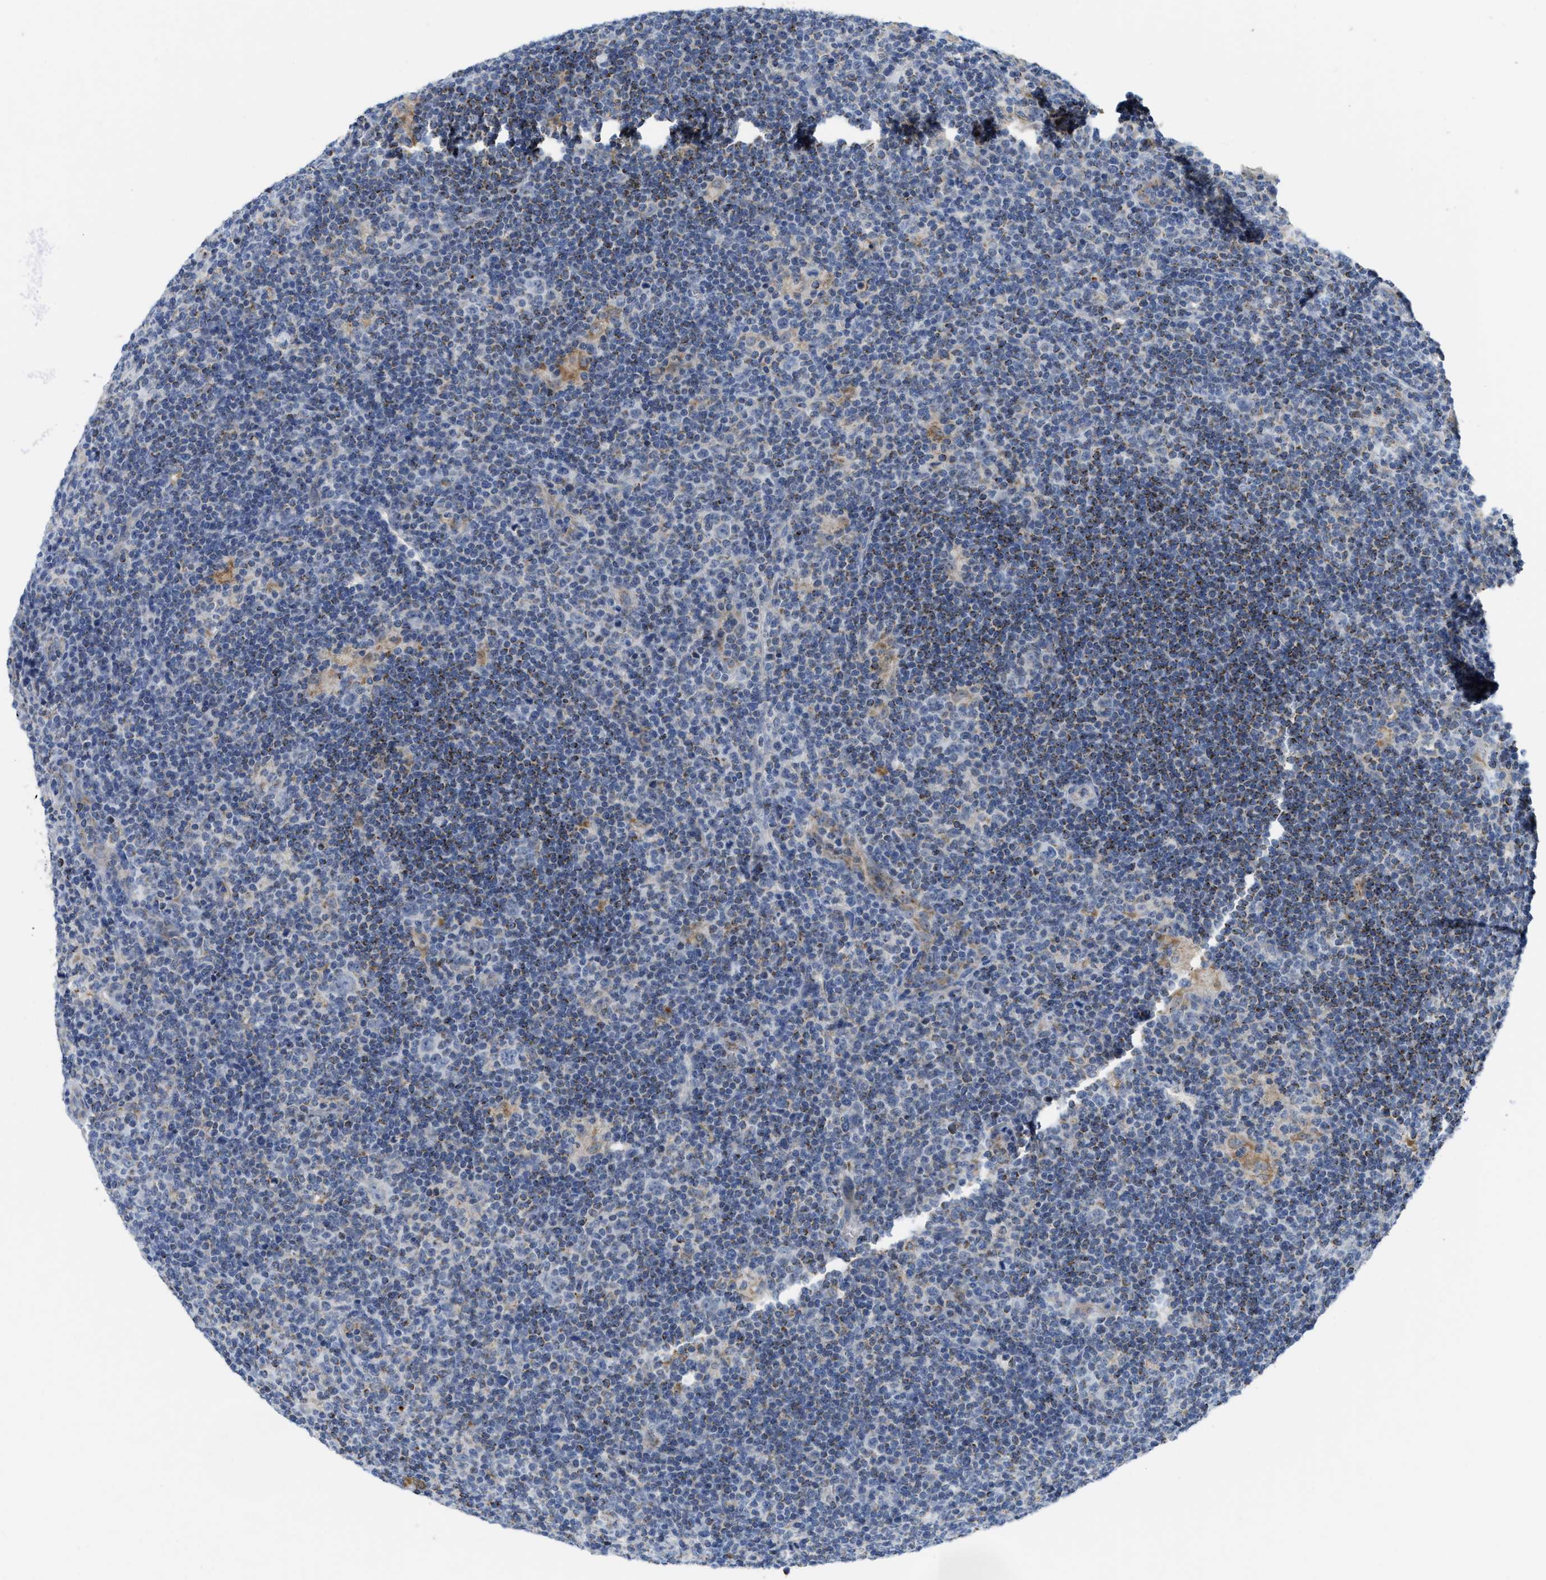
{"staining": {"intensity": "negative", "quantity": "none", "location": "none"}, "tissue": "lymphoma", "cell_type": "Tumor cells", "image_type": "cancer", "snomed": [{"axis": "morphology", "description": "Hodgkin's disease, NOS"}, {"axis": "topography", "description": "Lymph node"}], "caption": "Immunohistochemistry of human Hodgkin's disease exhibits no expression in tumor cells.", "gene": "GATD3", "patient": {"sex": "female", "age": 57}}